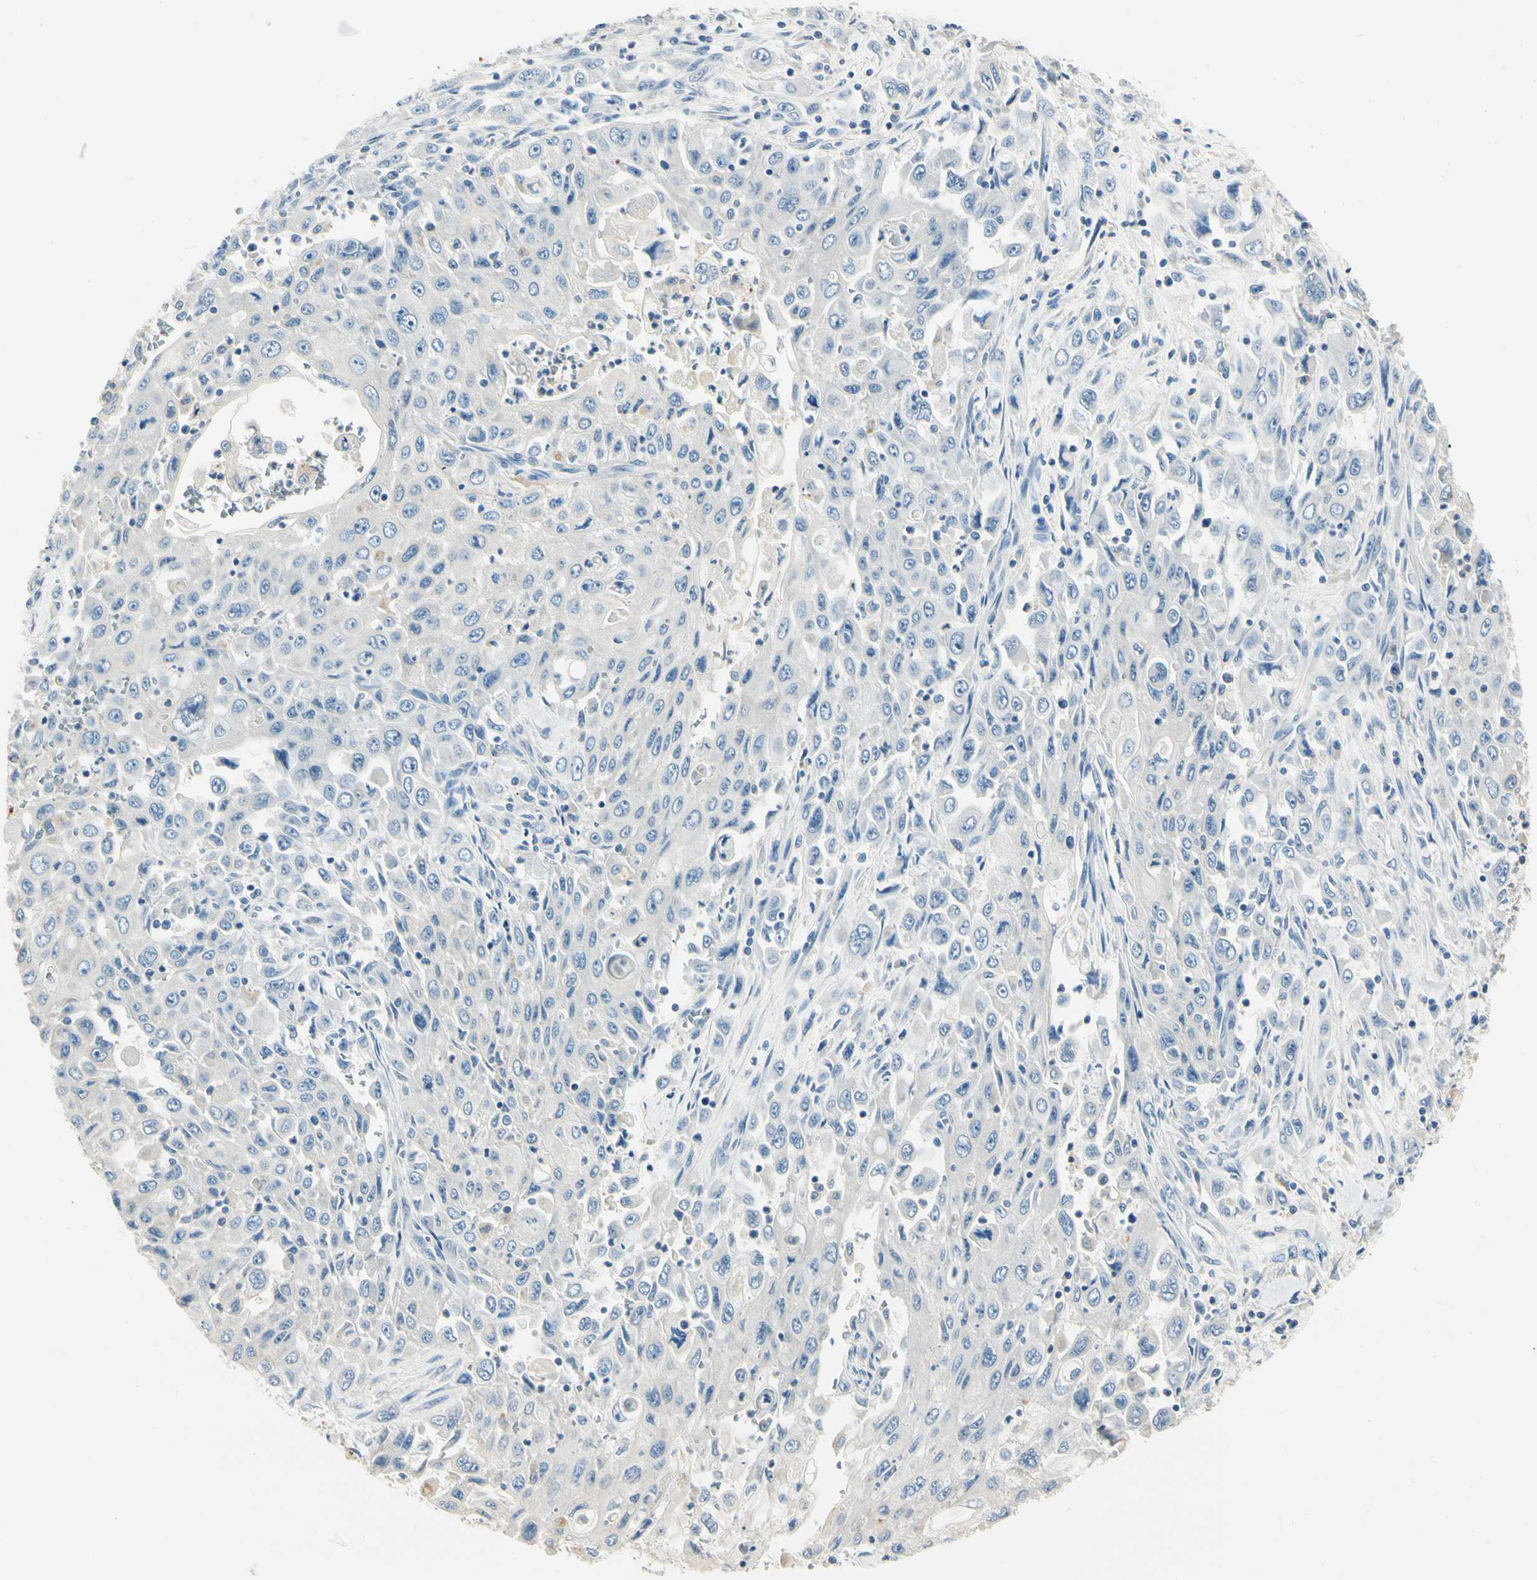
{"staining": {"intensity": "negative", "quantity": "none", "location": "none"}, "tissue": "pancreatic cancer", "cell_type": "Tumor cells", "image_type": "cancer", "snomed": [{"axis": "morphology", "description": "Adenocarcinoma, NOS"}, {"axis": "topography", "description": "Pancreas"}], "caption": "High magnification brightfield microscopy of adenocarcinoma (pancreatic) stained with DAB (brown) and counterstained with hematoxylin (blue): tumor cells show no significant expression. The staining is performed using DAB brown chromogen with nuclei counter-stained in using hematoxylin.", "gene": "TGFBR3", "patient": {"sex": "male", "age": 70}}